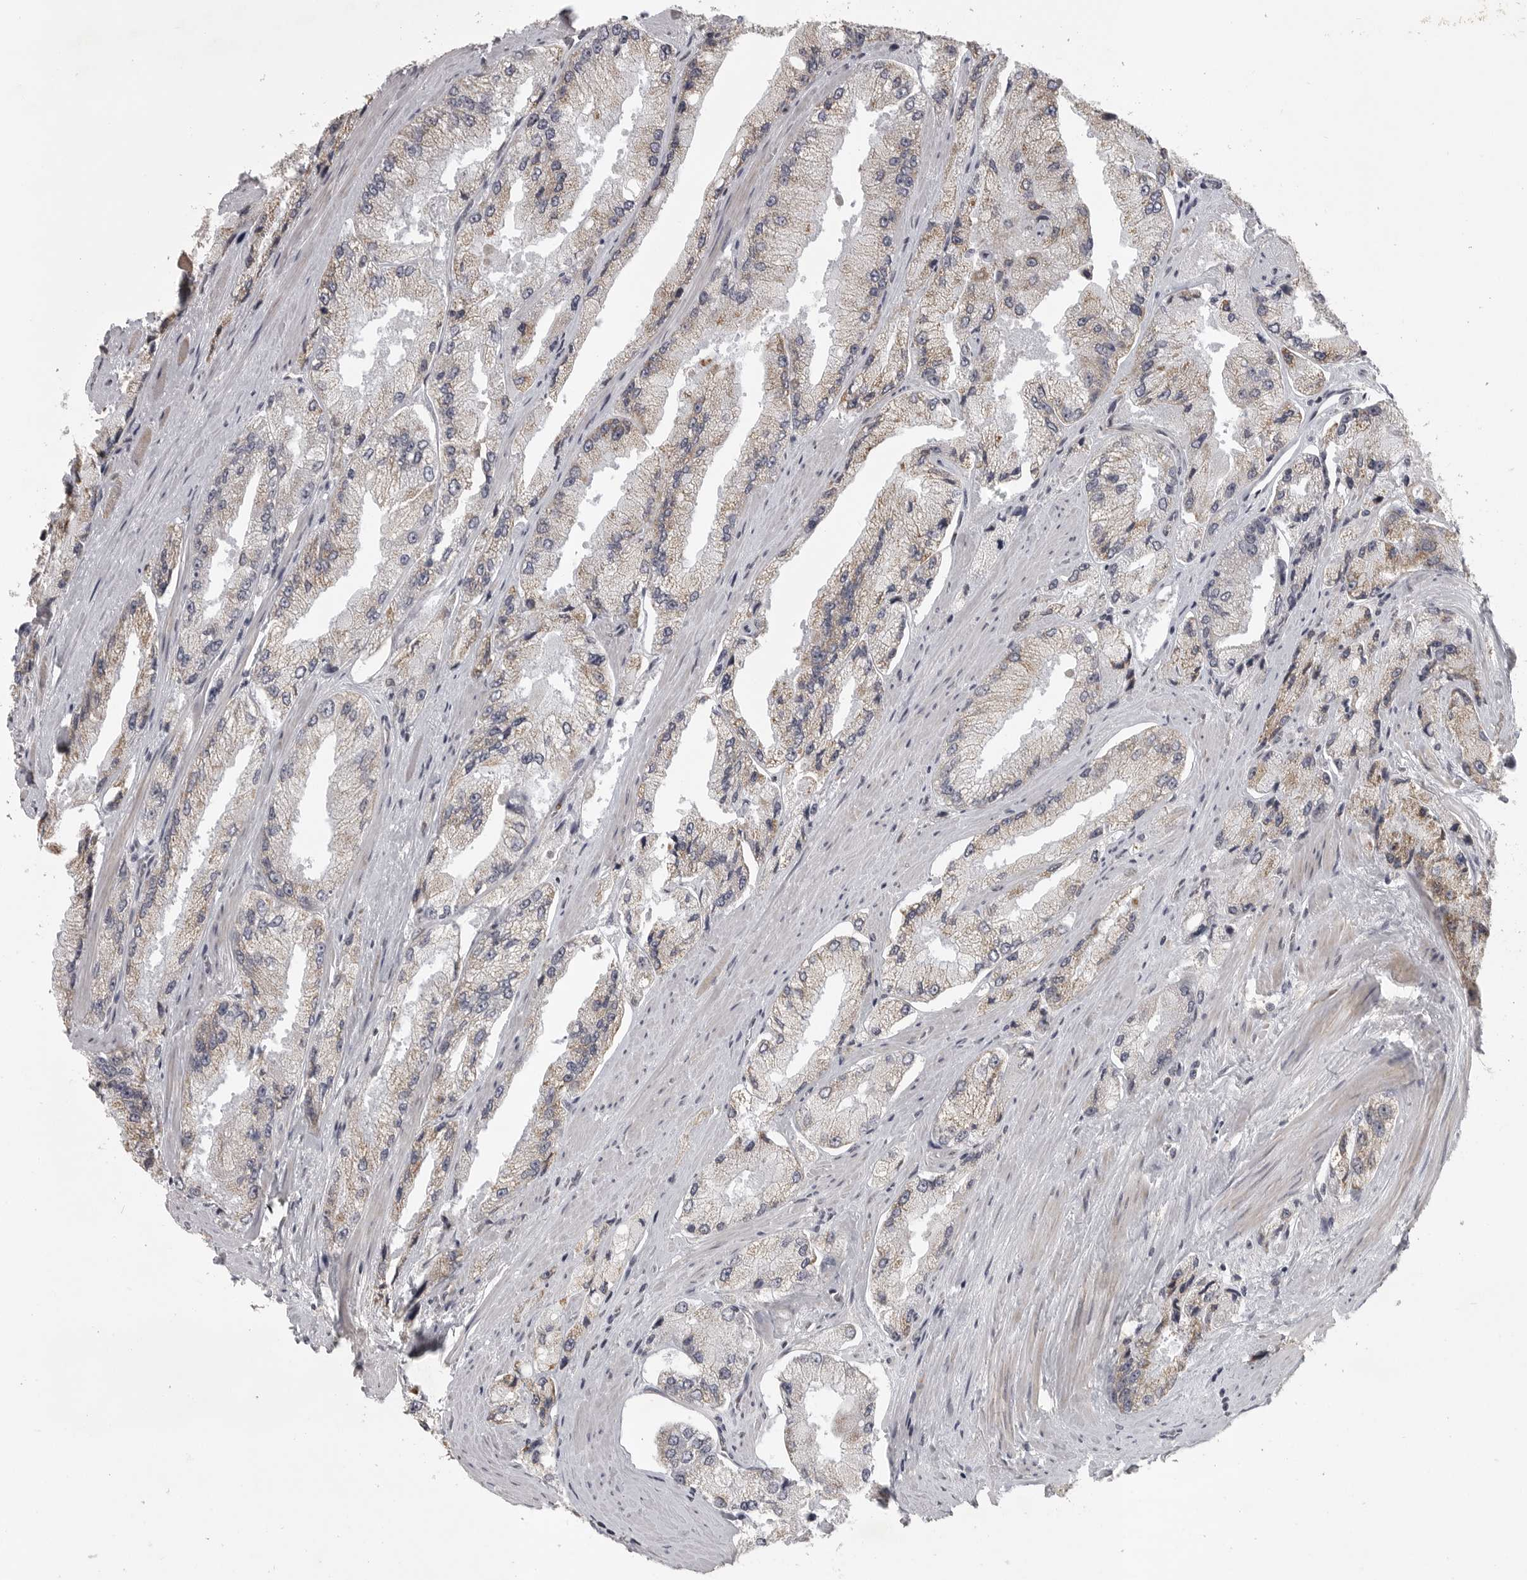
{"staining": {"intensity": "weak", "quantity": "25%-75%", "location": "cytoplasmic/membranous"}, "tissue": "prostate cancer", "cell_type": "Tumor cells", "image_type": "cancer", "snomed": [{"axis": "morphology", "description": "Adenocarcinoma, High grade"}, {"axis": "topography", "description": "Prostate"}], "caption": "A high-resolution histopathology image shows immunohistochemistry staining of high-grade adenocarcinoma (prostate), which shows weak cytoplasmic/membranous staining in approximately 25%-75% of tumor cells.", "gene": "POLE2", "patient": {"sex": "male", "age": 58}}